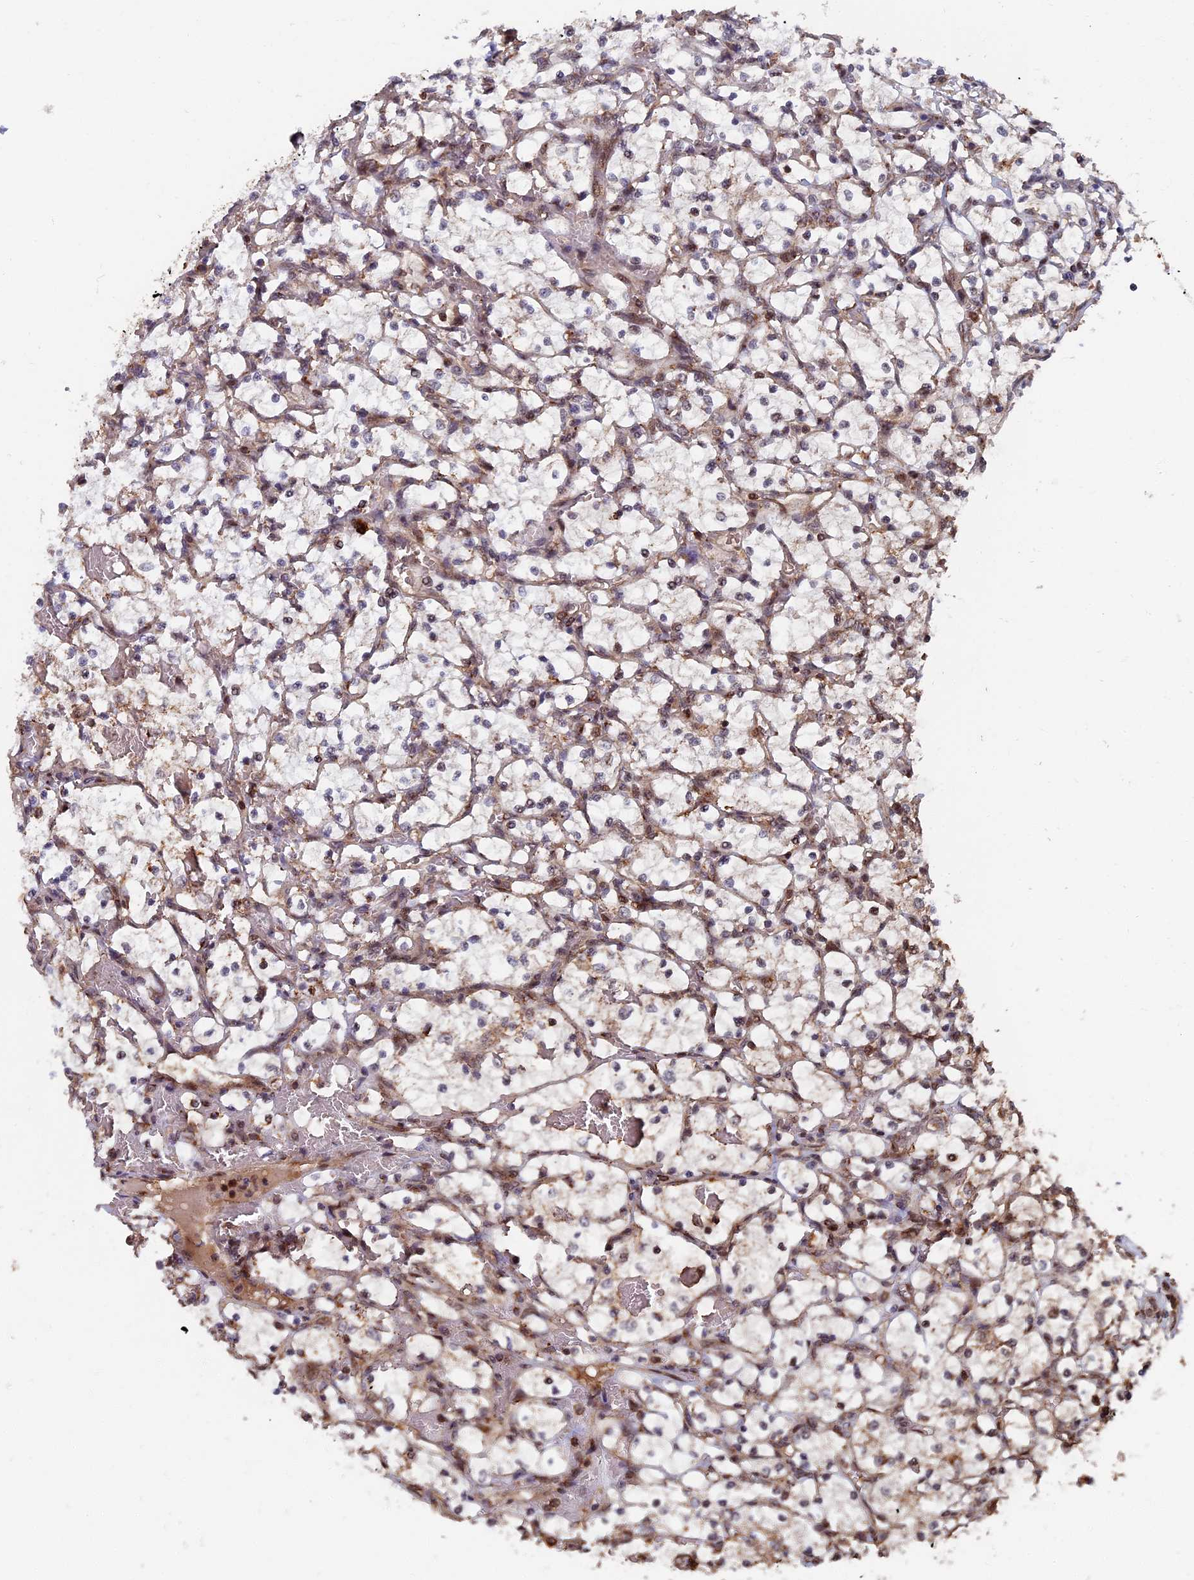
{"staining": {"intensity": "negative", "quantity": "none", "location": "none"}, "tissue": "renal cancer", "cell_type": "Tumor cells", "image_type": "cancer", "snomed": [{"axis": "morphology", "description": "Adenocarcinoma, NOS"}, {"axis": "topography", "description": "Kidney"}], "caption": "IHC histopathology image of human renal cancer (adenocarcinoma) stained for a protein (brown), which displays no expression in tumor cells.", "gene": "RASGRF1", "patient": {"sex": "female", "age": 69}}